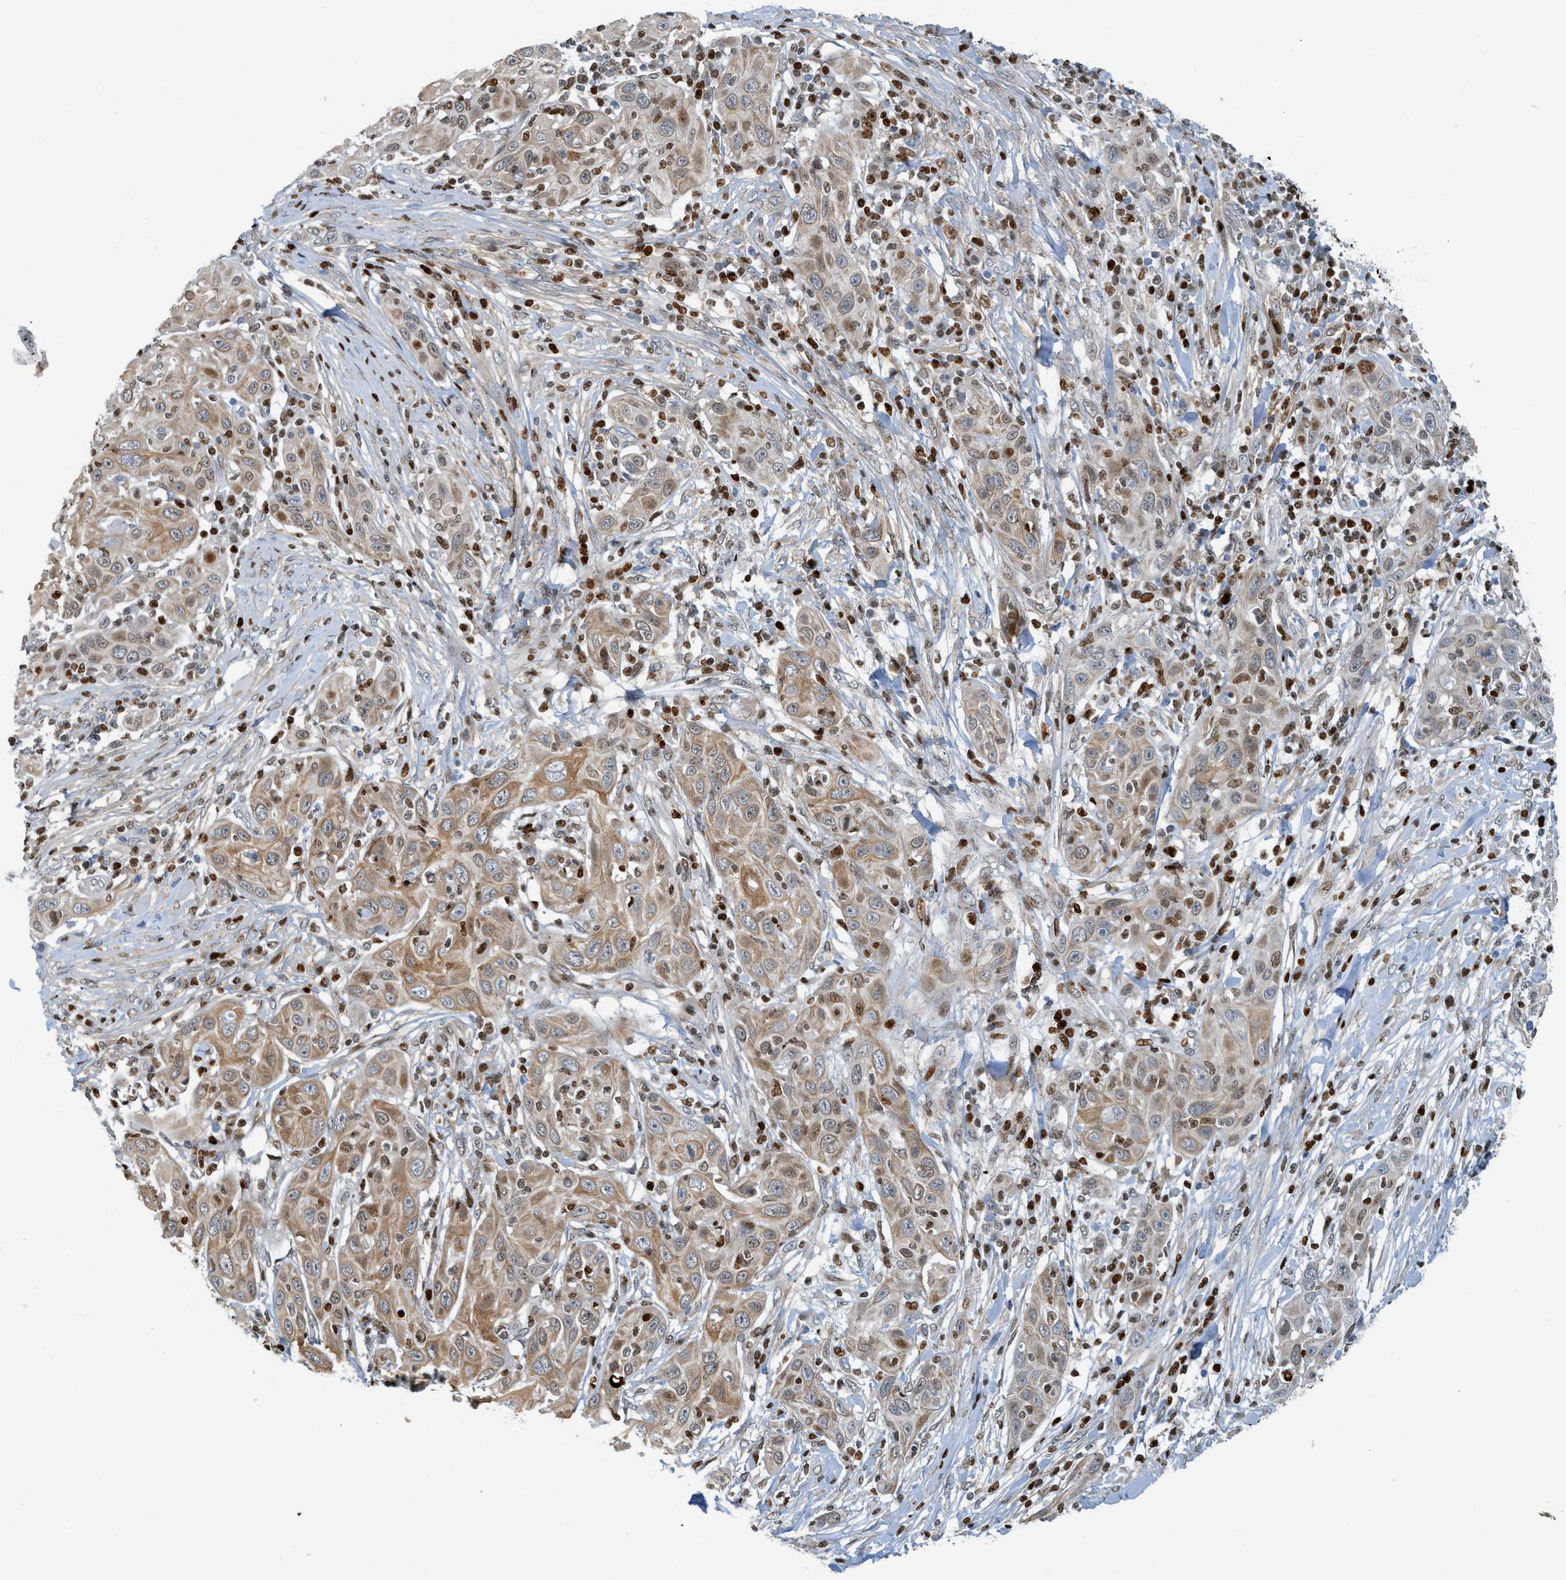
{"staining": {"intensity": "moderate", "quantity": ">75%", "location": "cytoplasmic/membranous"}, "tissue": "skin cancer", "cell_type": "Tumor cells", "image_type": "cancer", "snomed": [{"axis": "morphology", "description": "Squamous cell carcinoma, NOS"}, {"axis": "topography", "description": "Skin"}], "caption": "Skin squamous cell carcinoma was stained to show a protein in brown. There is medium levels of moderate cytoplasmic/membranous staining in about >75% of tumor cells.", "gene": "SH3D19", "patient": {"sex": "female", "age": 88}}